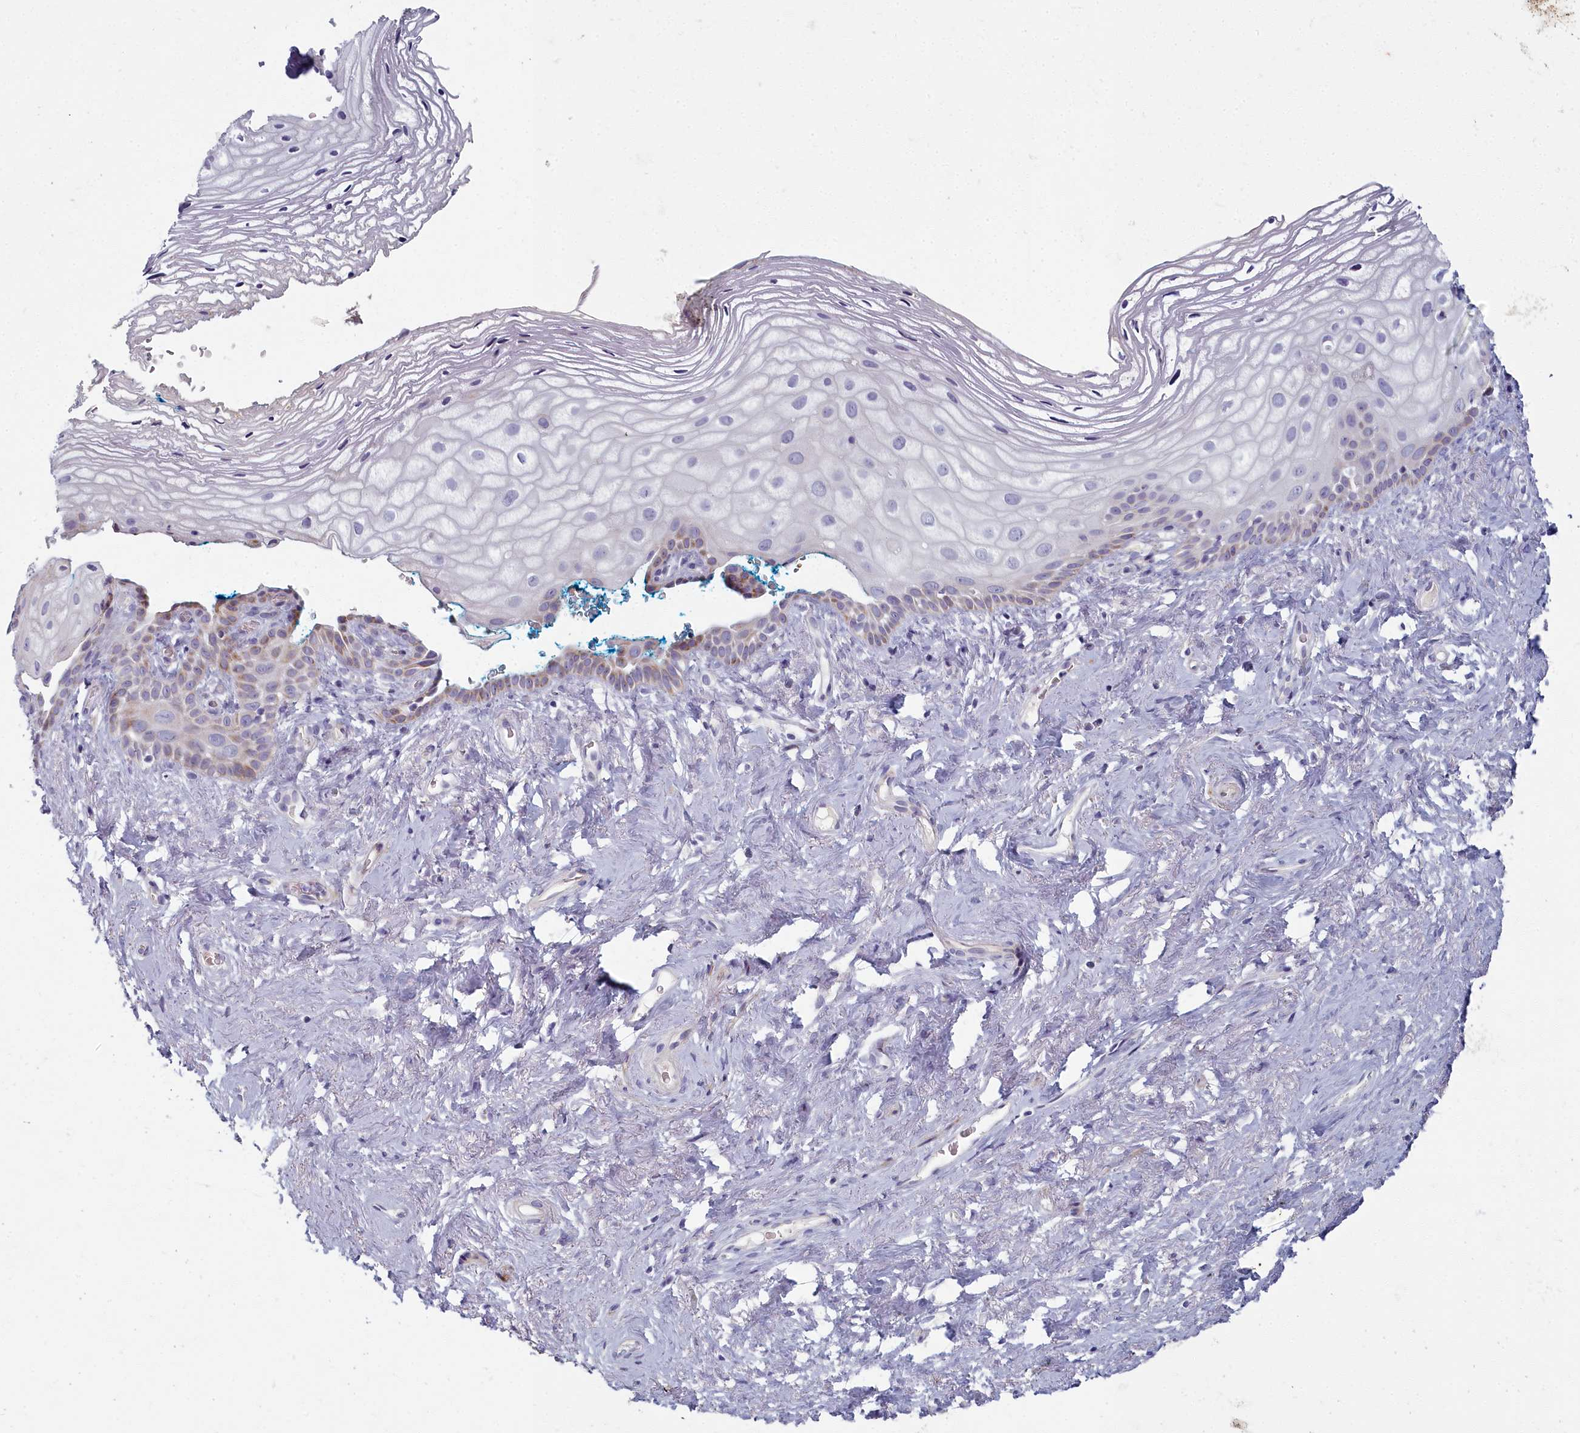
{"staining": {"intensity": "moderate", "quantity": "<25%", "location": "cytoplasmic/membranous"}, "tissue": "vagina", "cell_type": "Squamous epithelial cells", "image_type": "normal", "snomed": [{"axis": "morphology", "description": "Normal tissue, NOS"}, {"axis": "morphology", "description": "Adenocarcinoma, NOS"}, {"axis": "topography", "description": "Rectum"}, {"axis": "topography", "description": "Vagina"}], "caption": "Brown immunohistochemical staining in normal human vagina exhibits moderate cytoplasmic/membranous positivity in about <25% of squamous epithelial cells. (Stains: DAB (3,3'-diaminobenzidine) in brown, nuclei in blue, Microscopy: brightfield microscopy at high magnification).", "gene": "ARL15", "patient": {"sex": "female", "age": 71}}